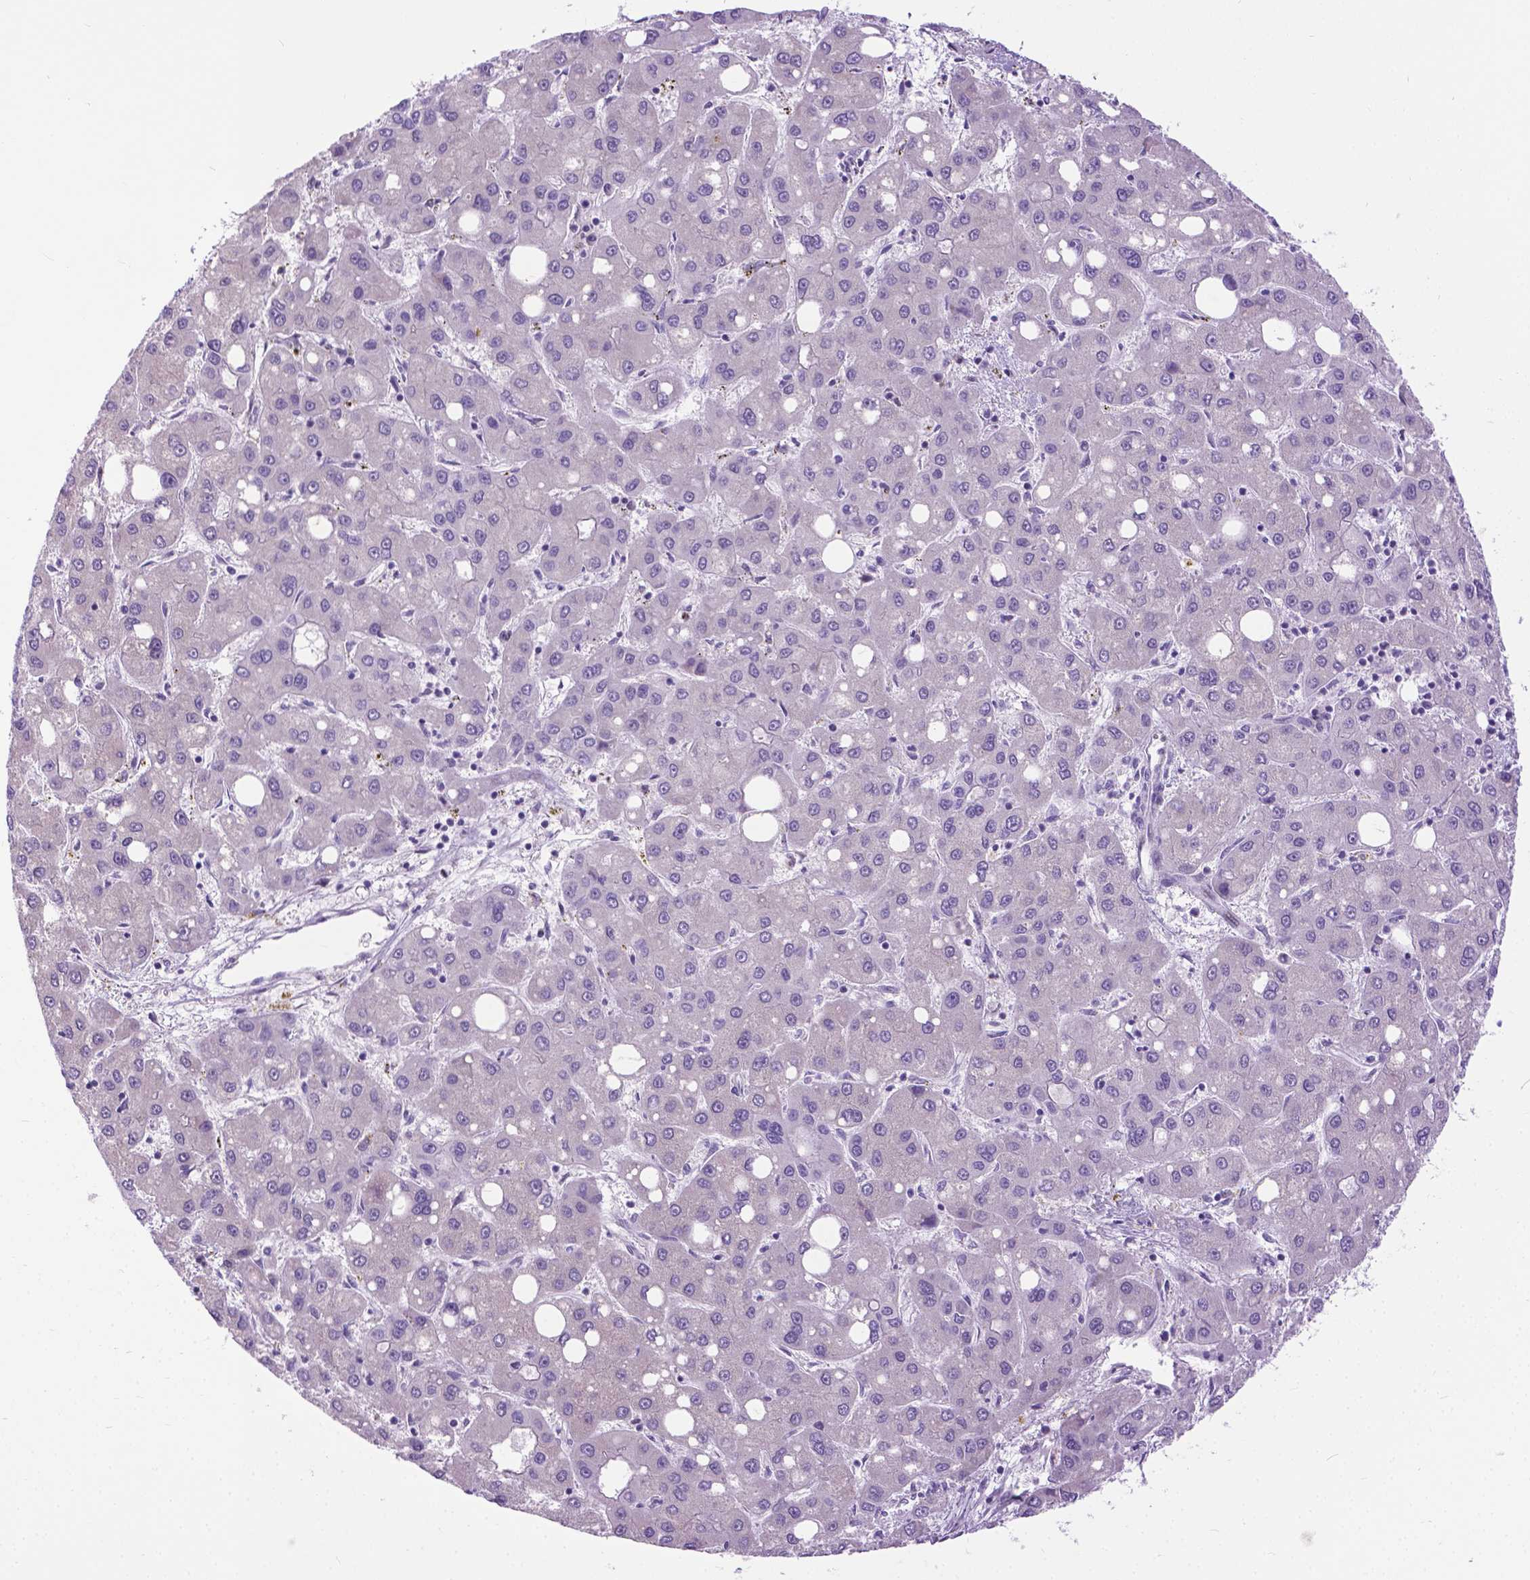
{"staining": {"intensity": "negative", "quantity": "none", "location": "none"}, "tissue": "liver cancer", "cell_type": "Tumor cells", "image_type": "cancer", "snomed": [{"axis": "morphology", "description": "Carcinoma, Hepatocellular, NOS"}, {"axis": "topography", "description": "Liver"}], "caption": "A micrograph of human liver cancer (hepatocellular carcinoma) is negative for staining in tumor cells. (DAB (3,3'-diaminobenzidine) immunohistochemistry (IHC), high magnification).", "gene": "APCDD1L", "patient": {"sex": "male", "age": 73}}